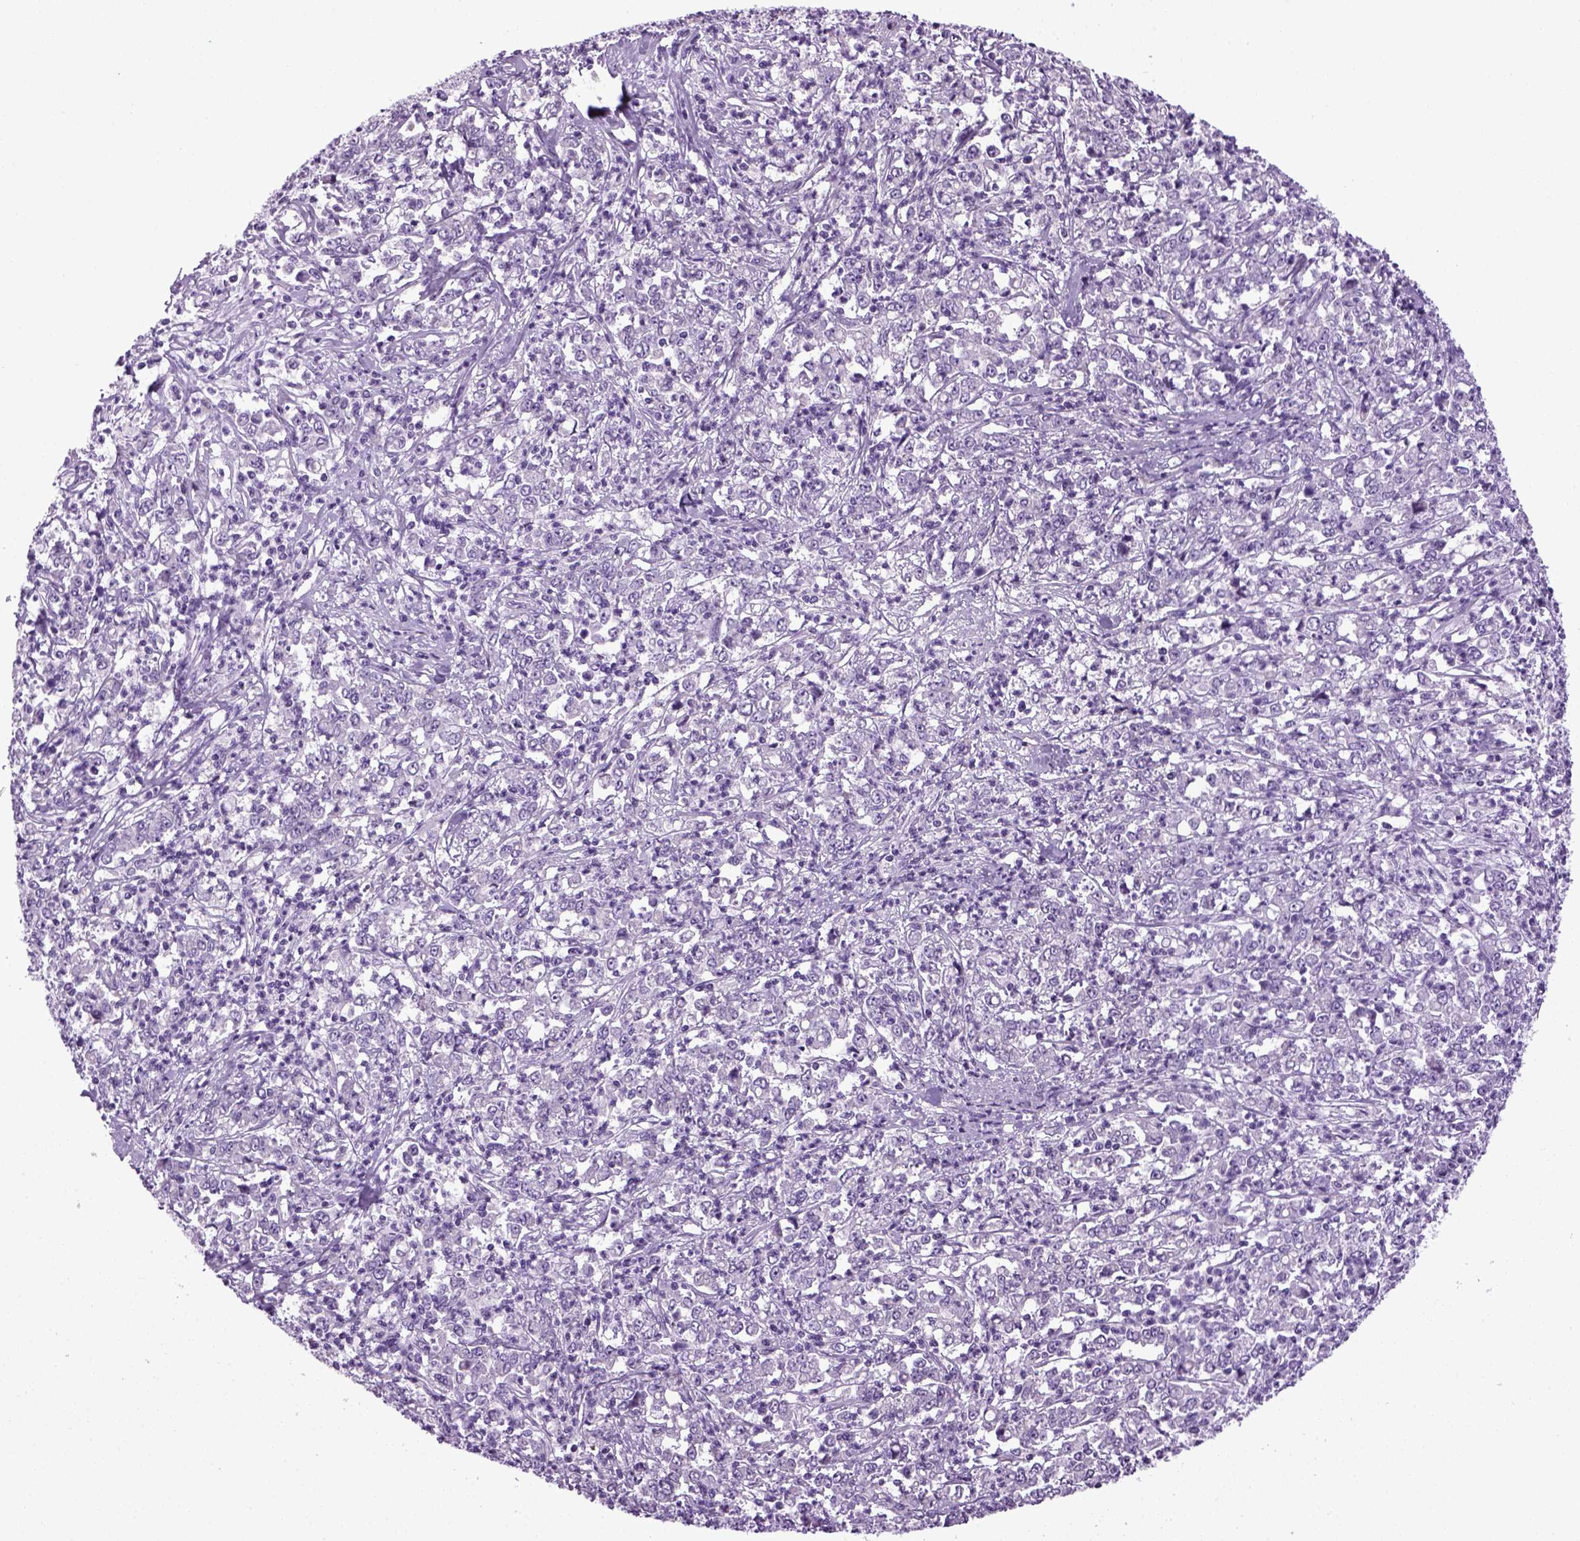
{"staining": {"intensity": "negative", "quantity": "none", "location": "none"}, "tissue": "stomach cancer", "cell_type": "Tumor cells", "image_type": "cancer", "snomed": [{"axis": "morphology", "description": "Adenocarcinoma, NOS"}, {"axis": "topography", "description": "Stomach, lower"}], "caption": "IHC micrograph of neoplastic tissue: human stomach adenocarcinoma stained with DAB reveals no significant protein expression in tumor cells.", "gene": "HMCN2", "patient": {"sex": "female", "age": 71}}